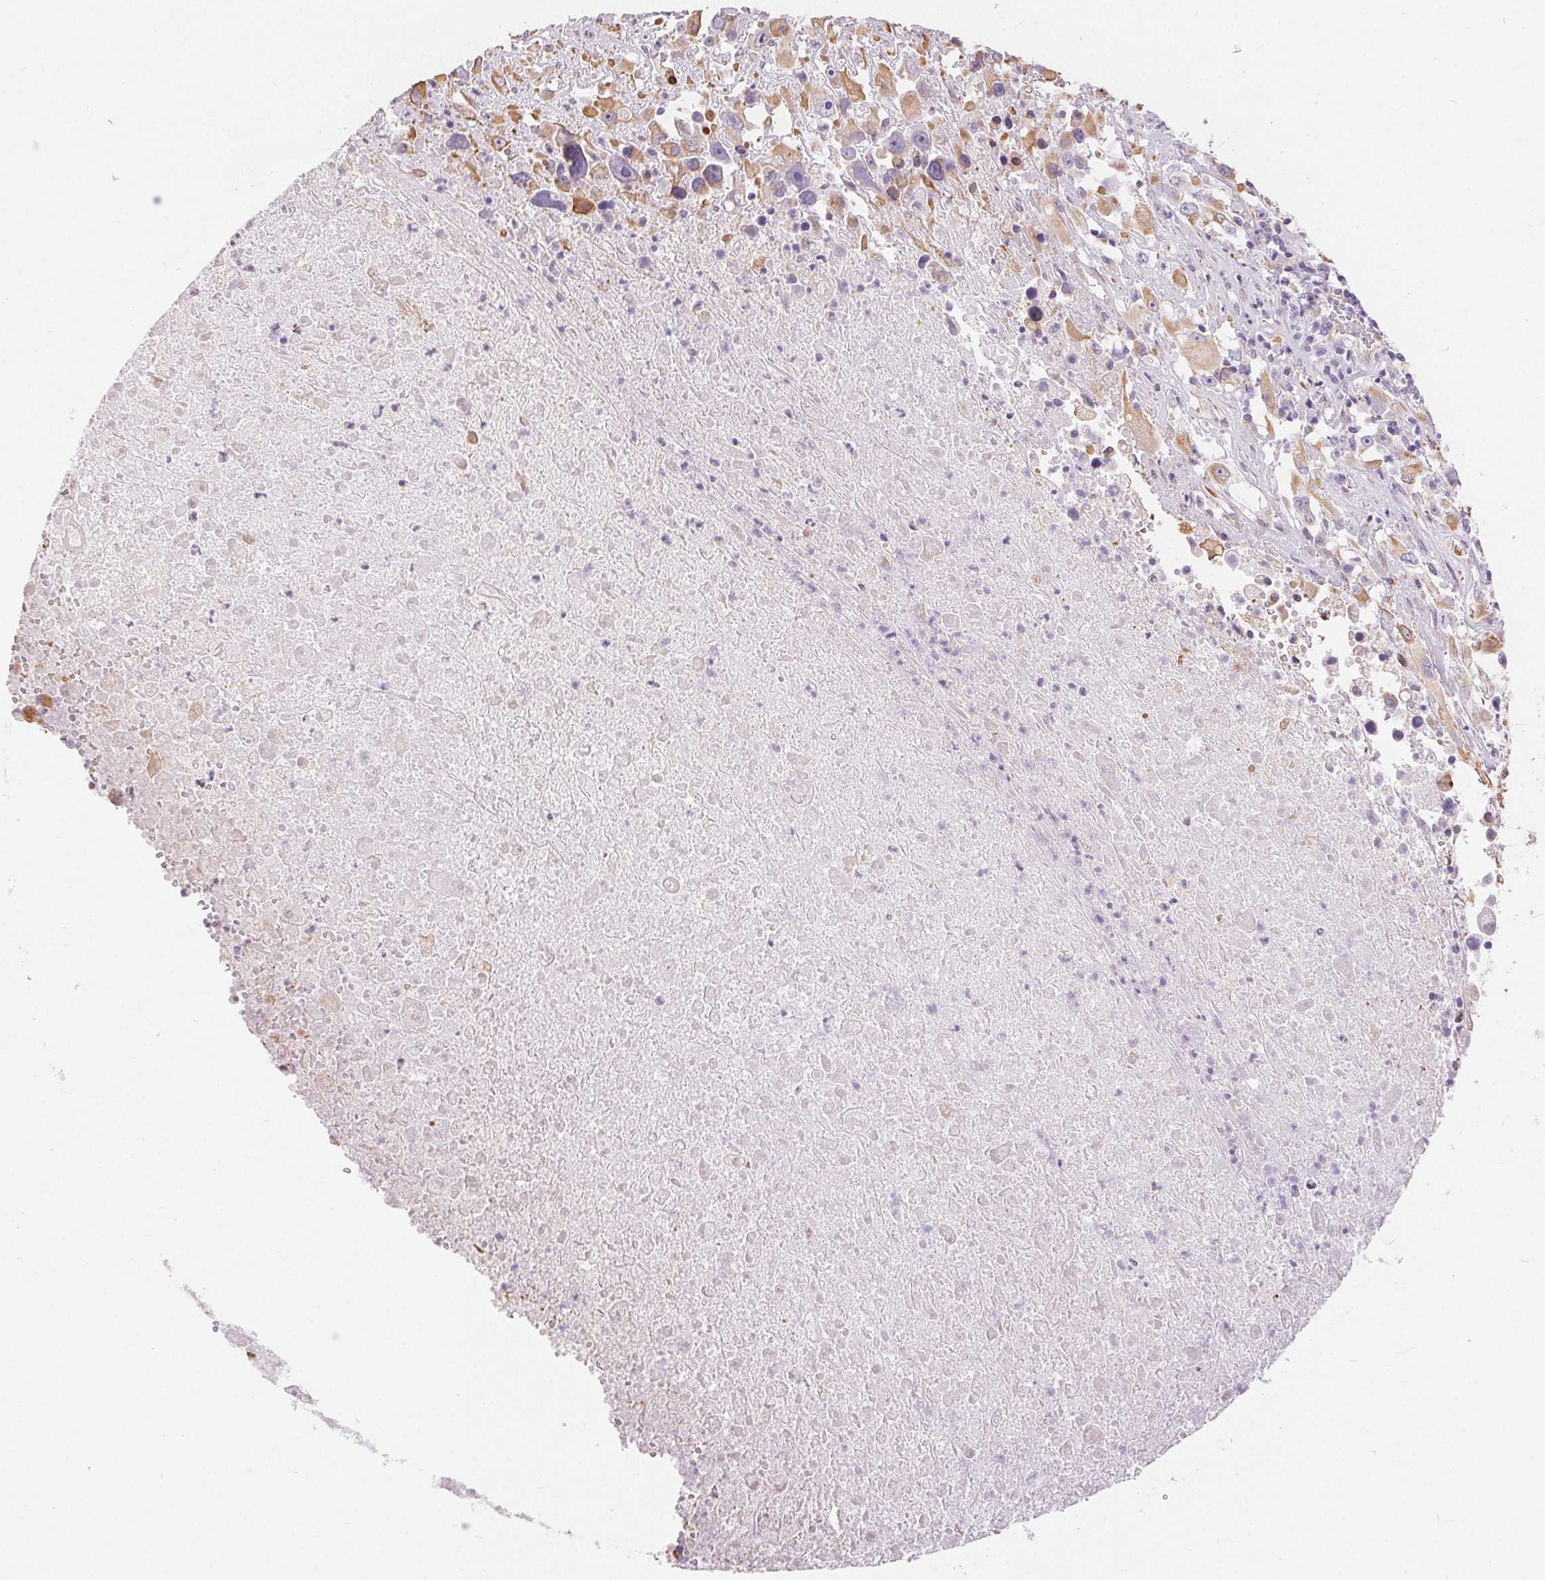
{"staining": {"intensity": "moderate", "quantity": ">75%", "location": "cytoplasmic/membranous"}, "tissue": "melanoma", "cell_type": "Tumor cells", "image_type": "cancer", "snomed": [{"axis": "morphology", "description": "Malignant melanoma, Metastatic site"}, {"axis": "topography", "description": "Soft tissue"}], "caption": "Immunohistochemical staining of melanoma demonstrates medium levels of moderate cytoplasmic/membranous protein expression in about >75% of tumor cells.", "gene": "GFAP", "patient": {"sex": "male", "age": 50}}